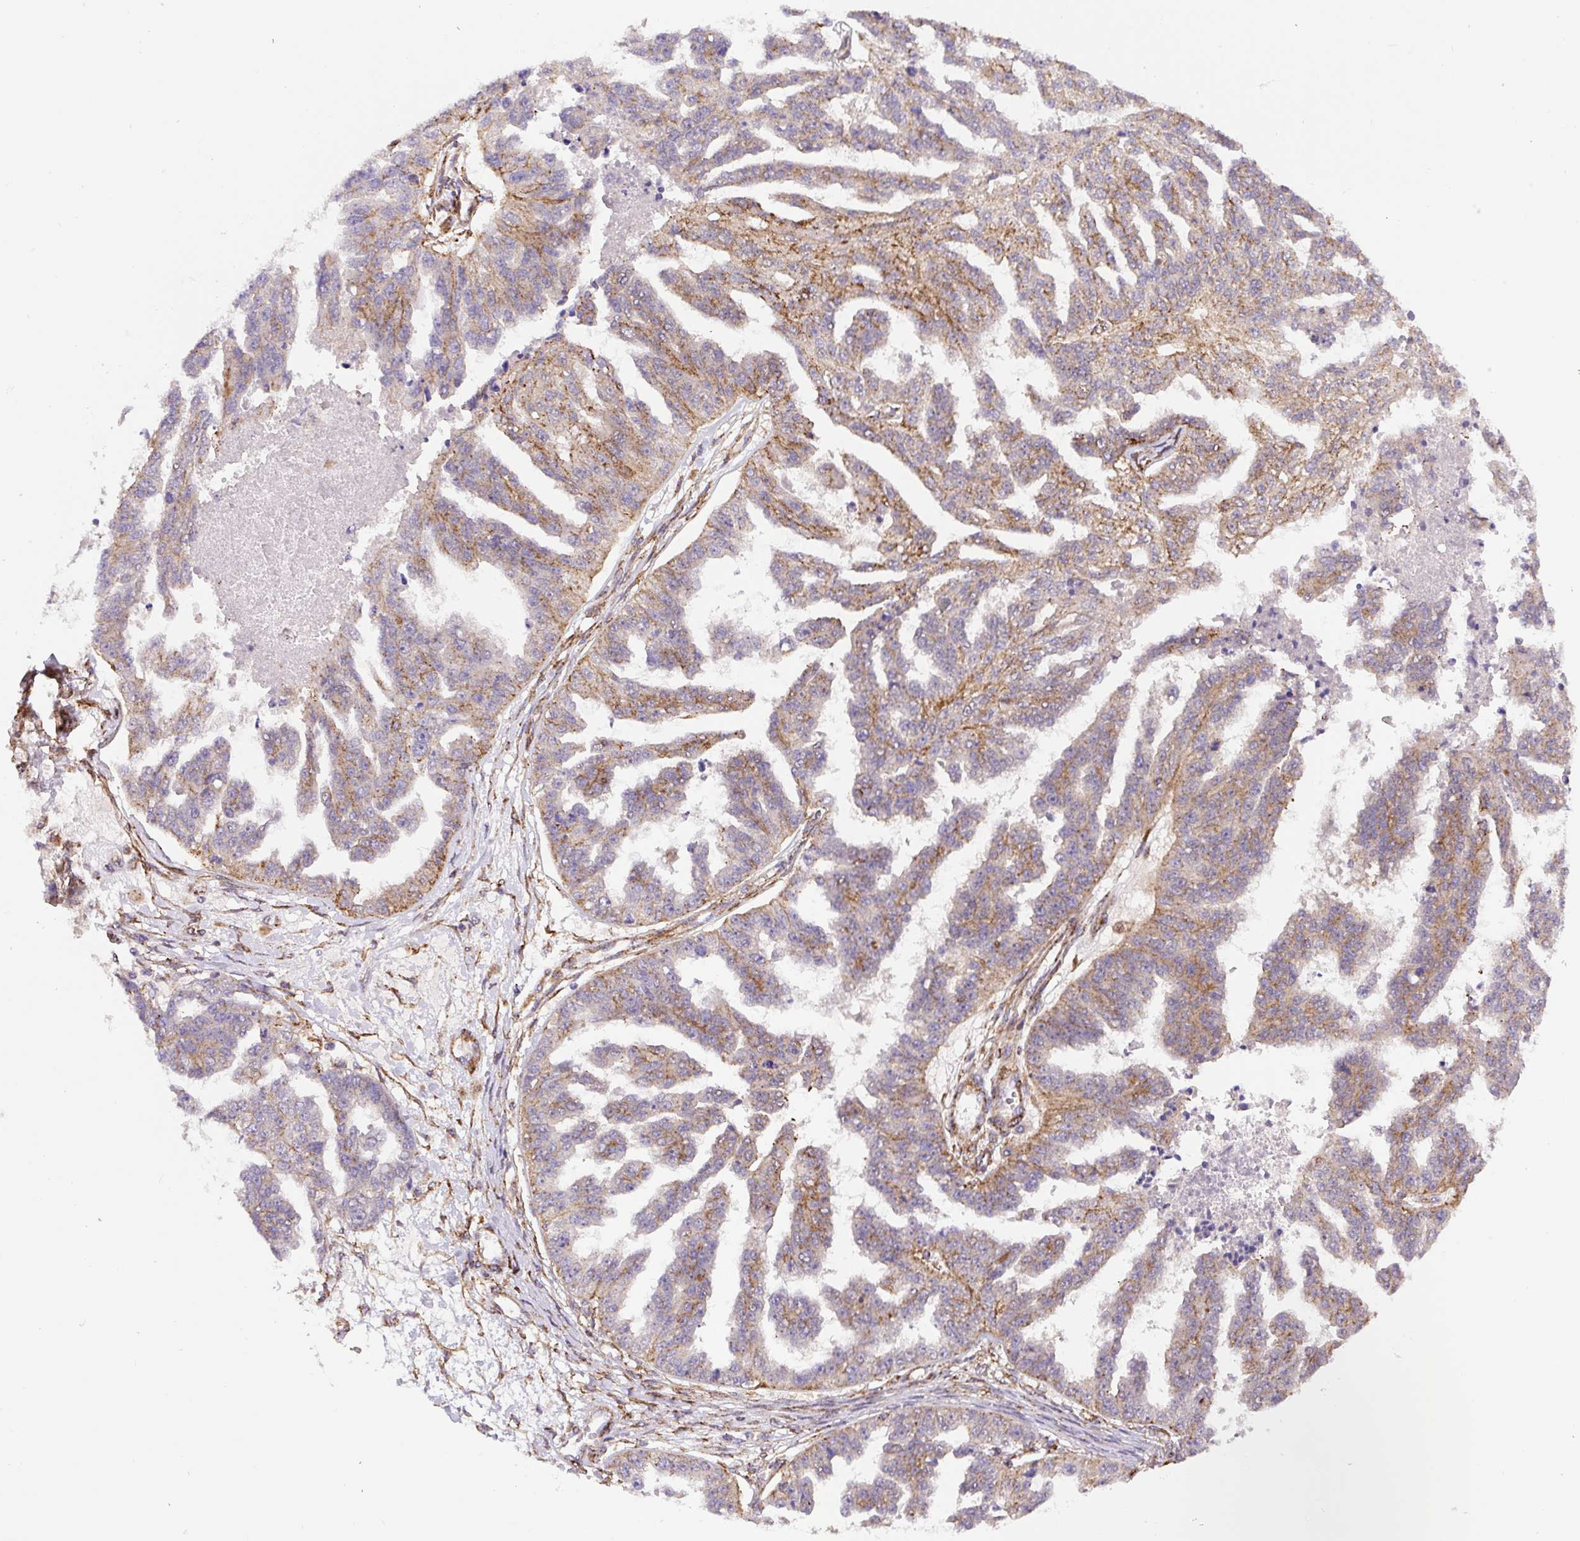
{"staining": {"intensity": "moderate", "quantity": "25%-75%", "location": "cytoplasmic/membranous"}, "tissue": "ovarian cancer", "cell_type": "Tumor cells", "image_type": "cancer", "snomed": [{"axis": "morphology", "description": "Cystadenocarcinoma, serous, NOS"}, {"axis": "topography", "description": "Ovary"}], "caption": "Approximately 25%-75% of tumor cells in human ovarian serous cystadenocarcinoma show moderate cytoplasmic/membranous protein expression as visualized by brown immunohistochemical staining.", "gene": "RNF170", "patient": {"sex": "female", "age": 58}}